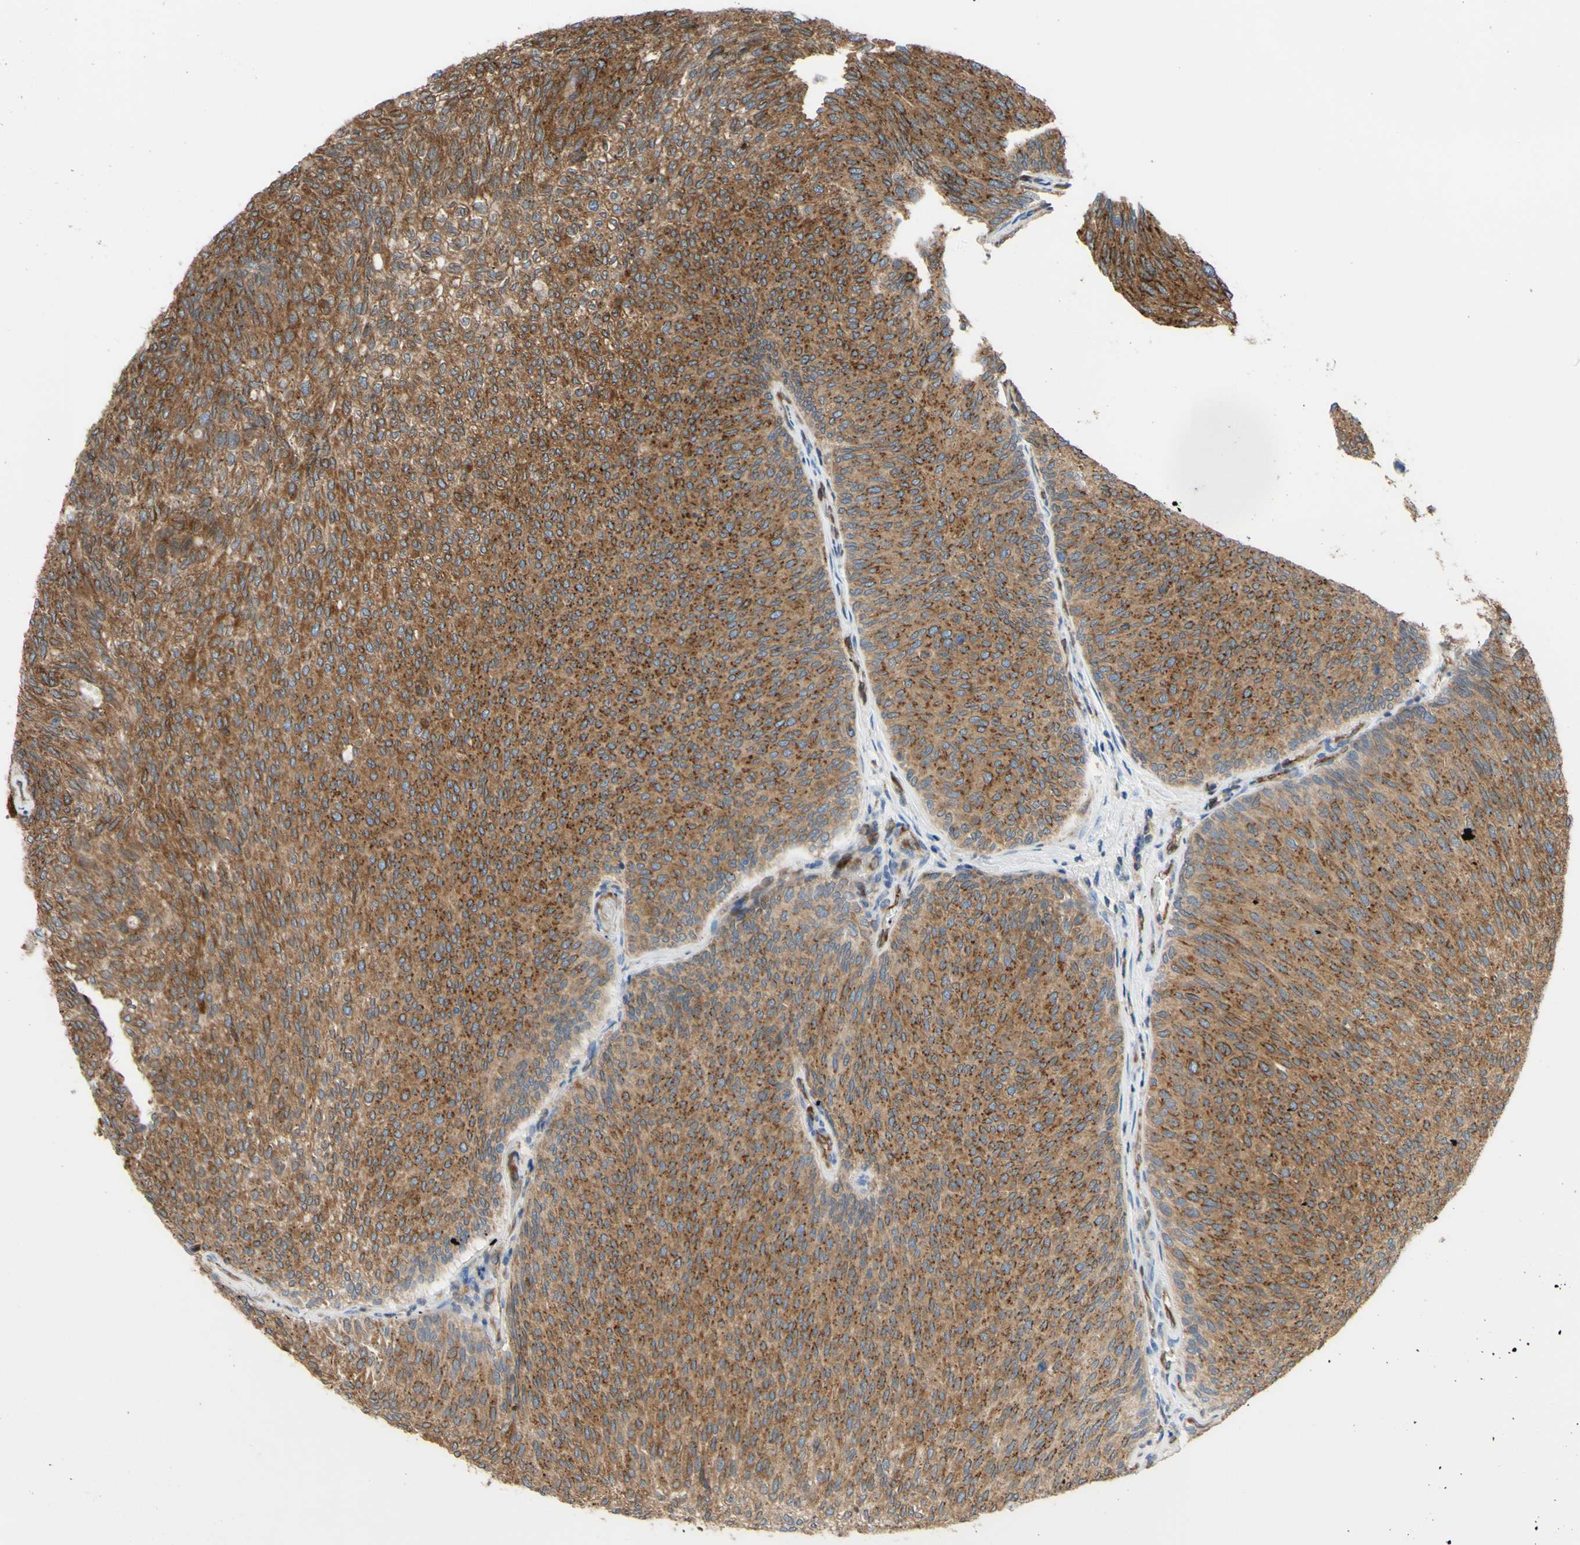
{"staining": {"intensity": "strong", "quantity": ">75%", "location": "cytoplasmic/membranous"}, "tissue": "urothelial cancer", "cell_type": "Tumor cells", "image_type": "cancer", "snomed": [{"axis": "morphology", "description": "Urothelial carcinoma, Low grade"}, {"axis": "topography", "description": "Urinary bladder"}], "caption": "This histopathology image shows low-grade urothelial carcinoma stained with IHC to label a protein in brown. The cytoplasmic/membranous of tumor cells show strong positivity for the protein. Nuclei are counter-stained blue.", "gene": "MGST2", "patient": {"sex": "female", "age": 79}}